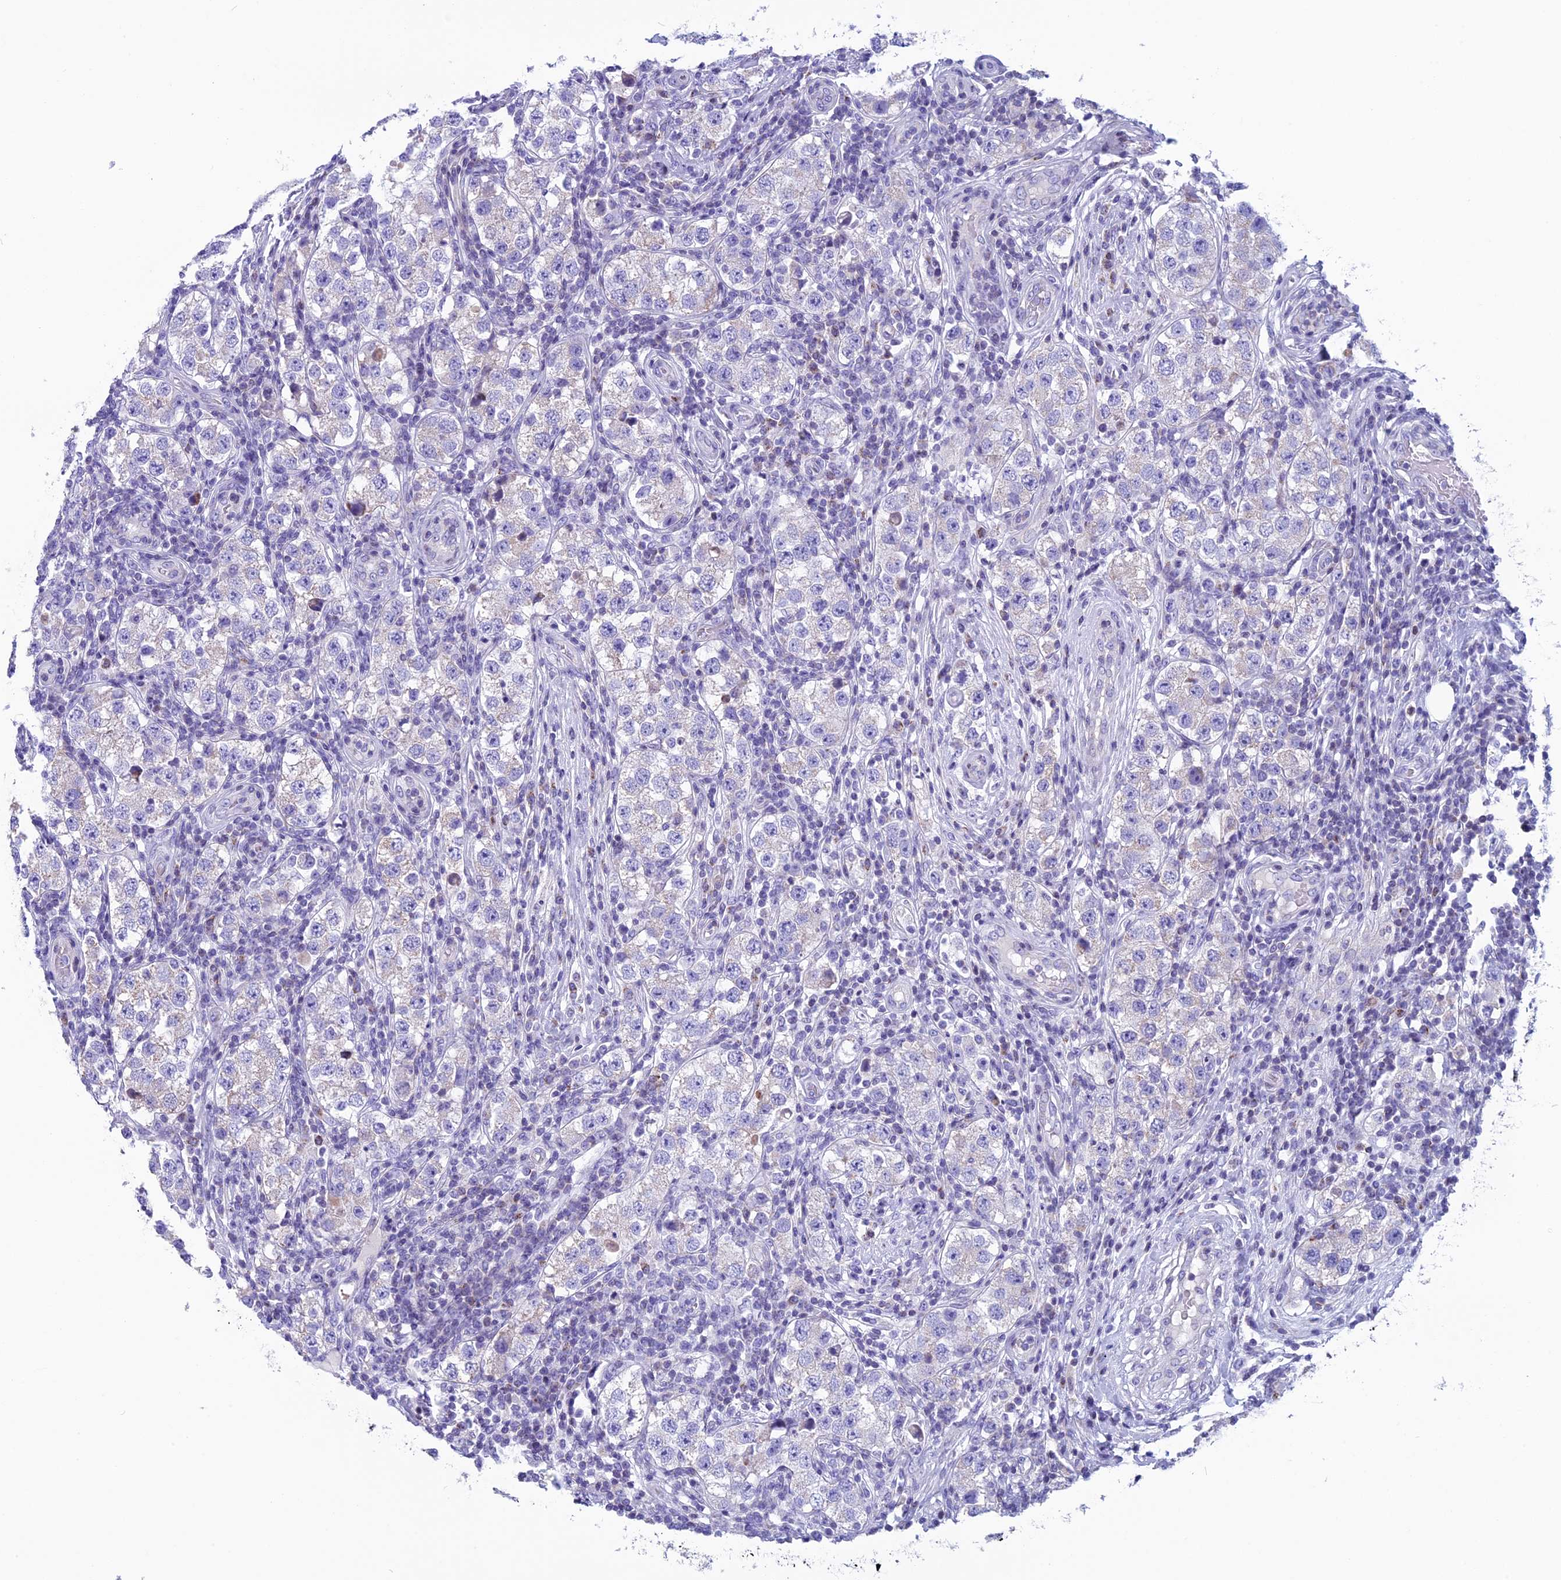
{"staining": {"intensity": "negative", "quantity": "none", "location": "none"}, "tissue": "testis cancer", "cell_type": "Tumor cells", "image_type": "cancer", "snomed": [{"axis": "morphology", "description": "Seminoma, NOS"}, {"axis": "topography", "description": "Testis"}], "caption": "An image of human testis cancer (seminoma) is negative for staining in tumor cells.", "gene": "ZNF563", "patient": {"sex": "male", "age": 34}}